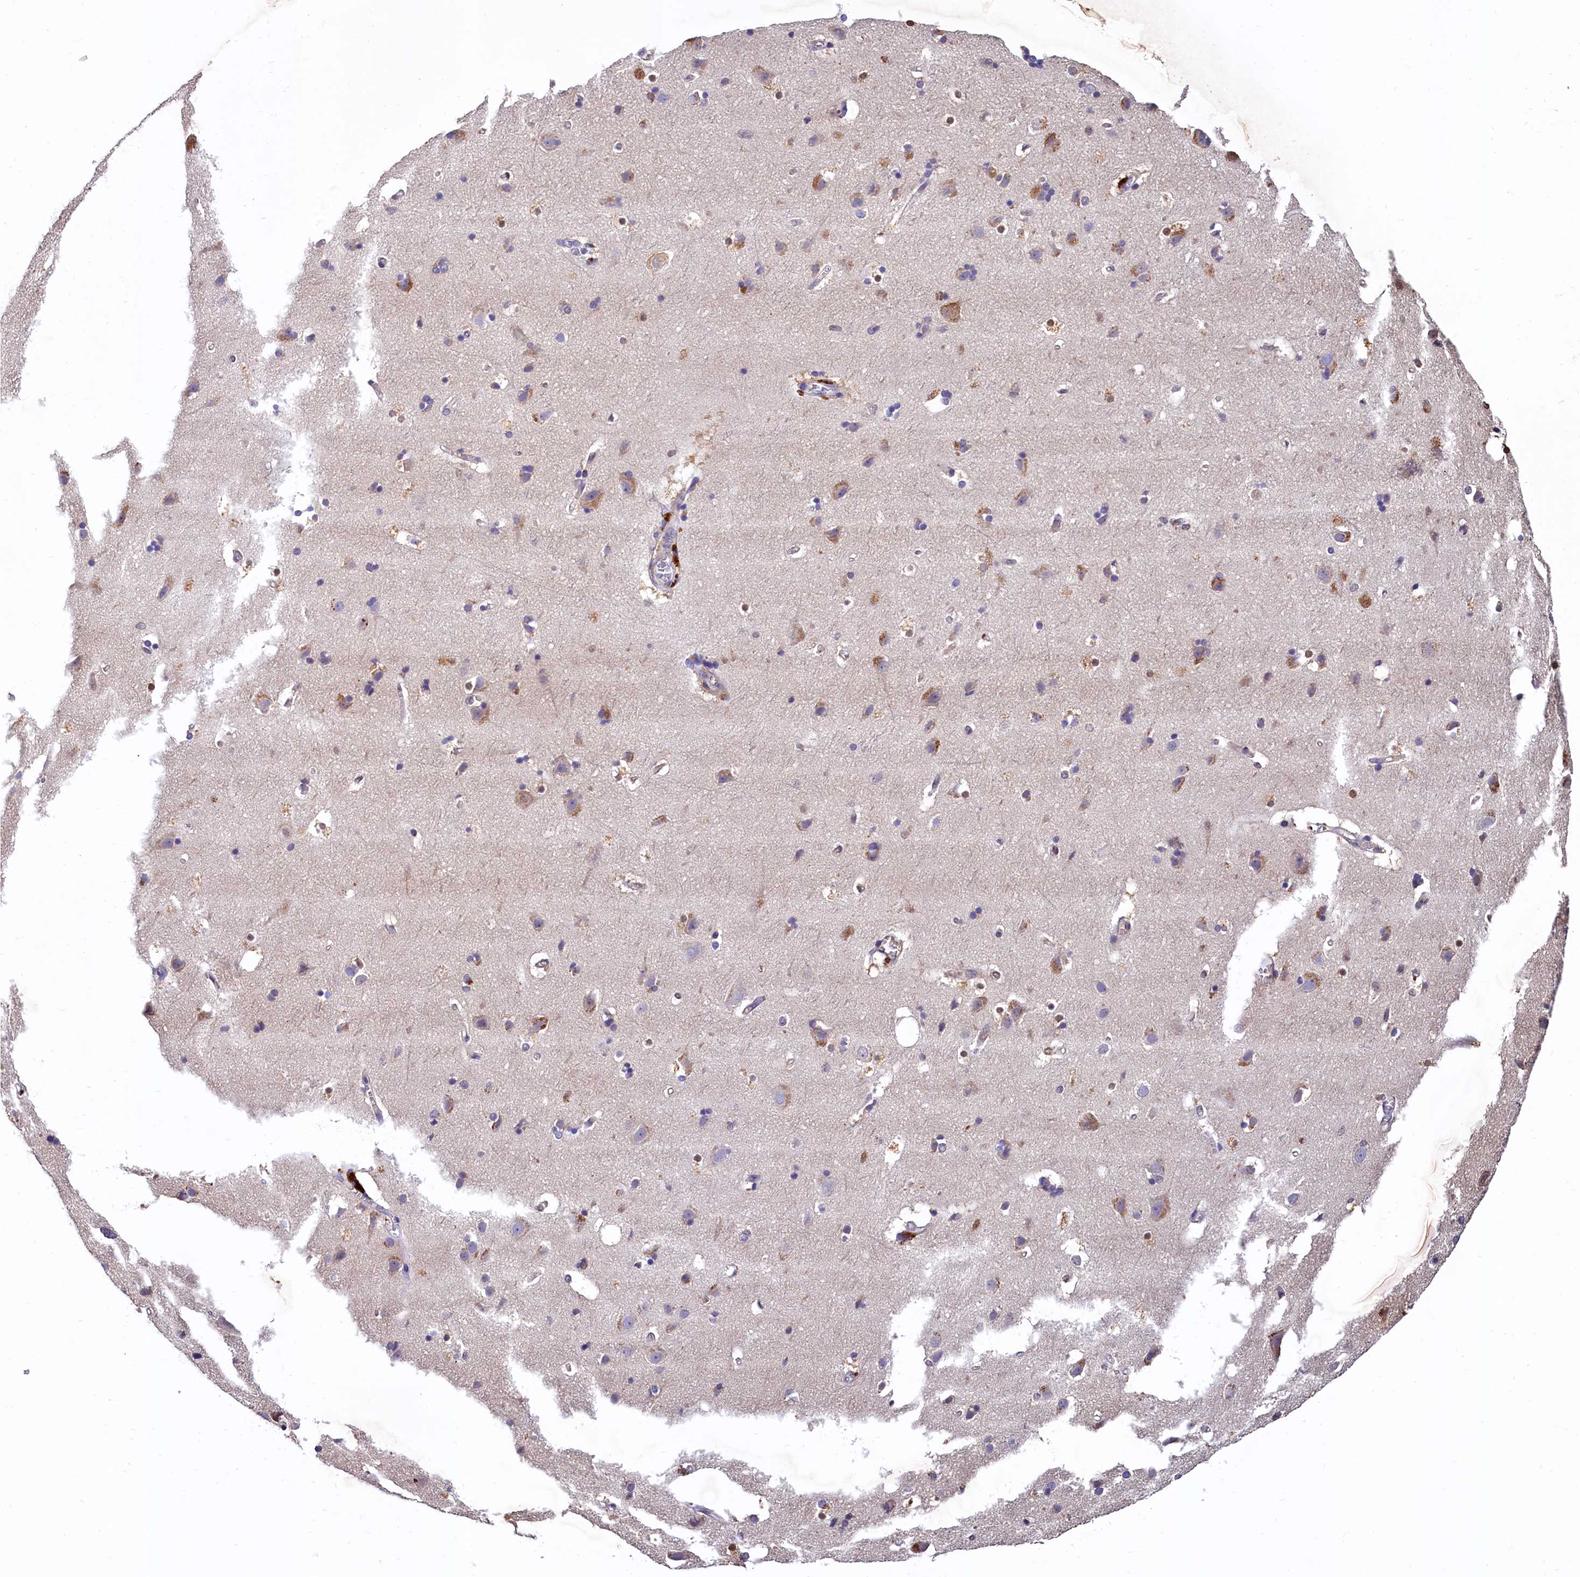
{"staining": {"intensity": "negative", "quantity": "none", "location": "none"}, "tissue": "cerebral cortex", "cell_type": "Endothelial cells", "image_type": "normal", "snomed": [{"axis": "morphology", "description": "Normal tissue, NOS"}, {"axis": "topography", "description": "Cerebral cortex"}], "caption": "Endothelial cells show no significant expression in normal cerebral cortex.", "gene": "EPS8L2", "patient": {"sex": "male", "age": 54}}